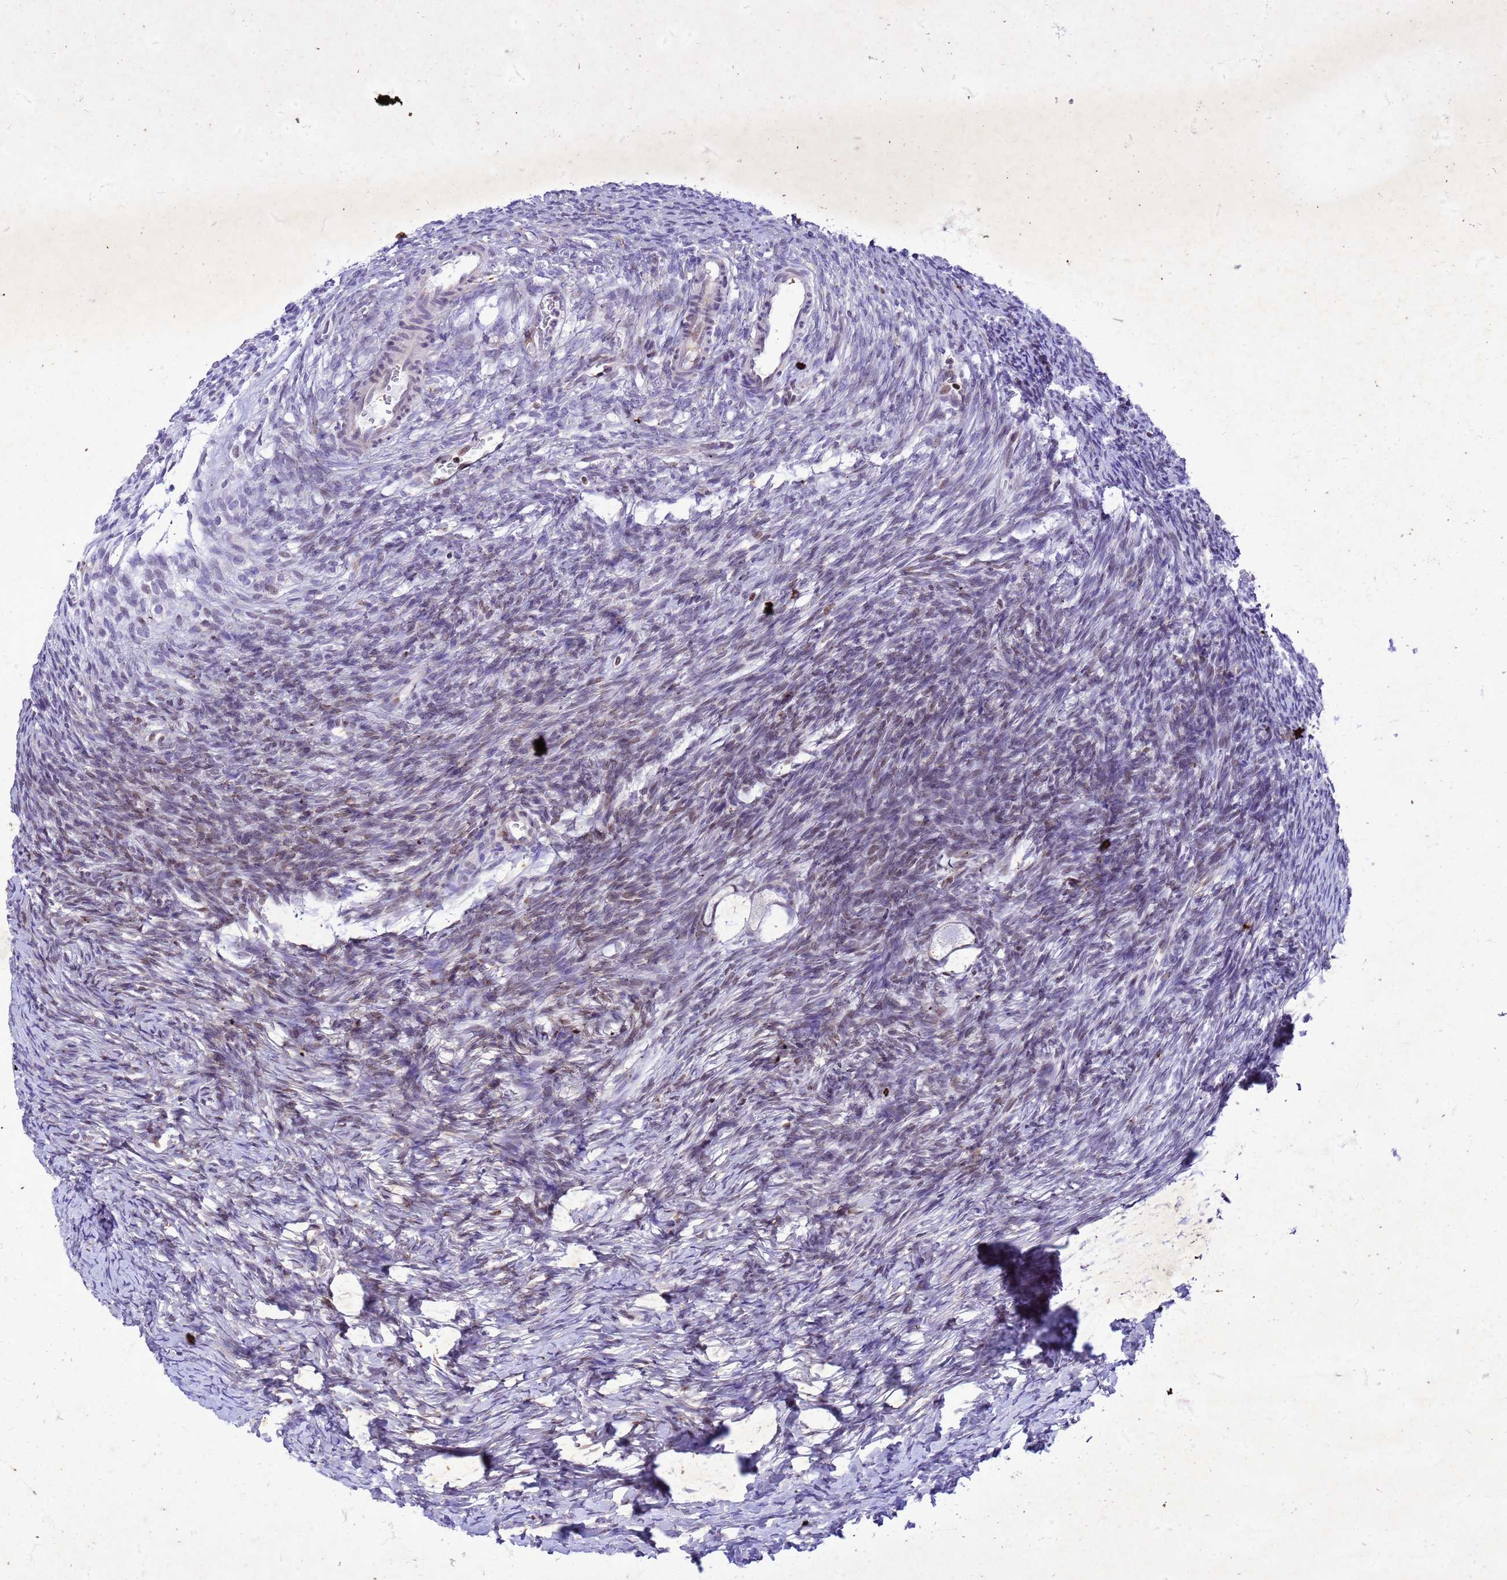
{"staining": {"intensity": "moderate", "quantity": "<25%", "location": "nuclear"}, "tissue": "ovary", "cell_type": "Ovarian stroma cells", "image_type": "normal", "snomed": [{"axis": "morphology", "description": "Normal tissue, NOS"}, {"axis": "topography", "description": "Ovary"}], "caption": "IHC micrograph of unremarkable ovary: ovary stained using immunohistochemistry (IHC) reveals low levels of moderate protein expression localized specifically in the nuclear of ovarian stroma cells, appearing as a nuclear brown color.", "gene": "COPS9", "patient": {"sex": "female", "age": 39}}